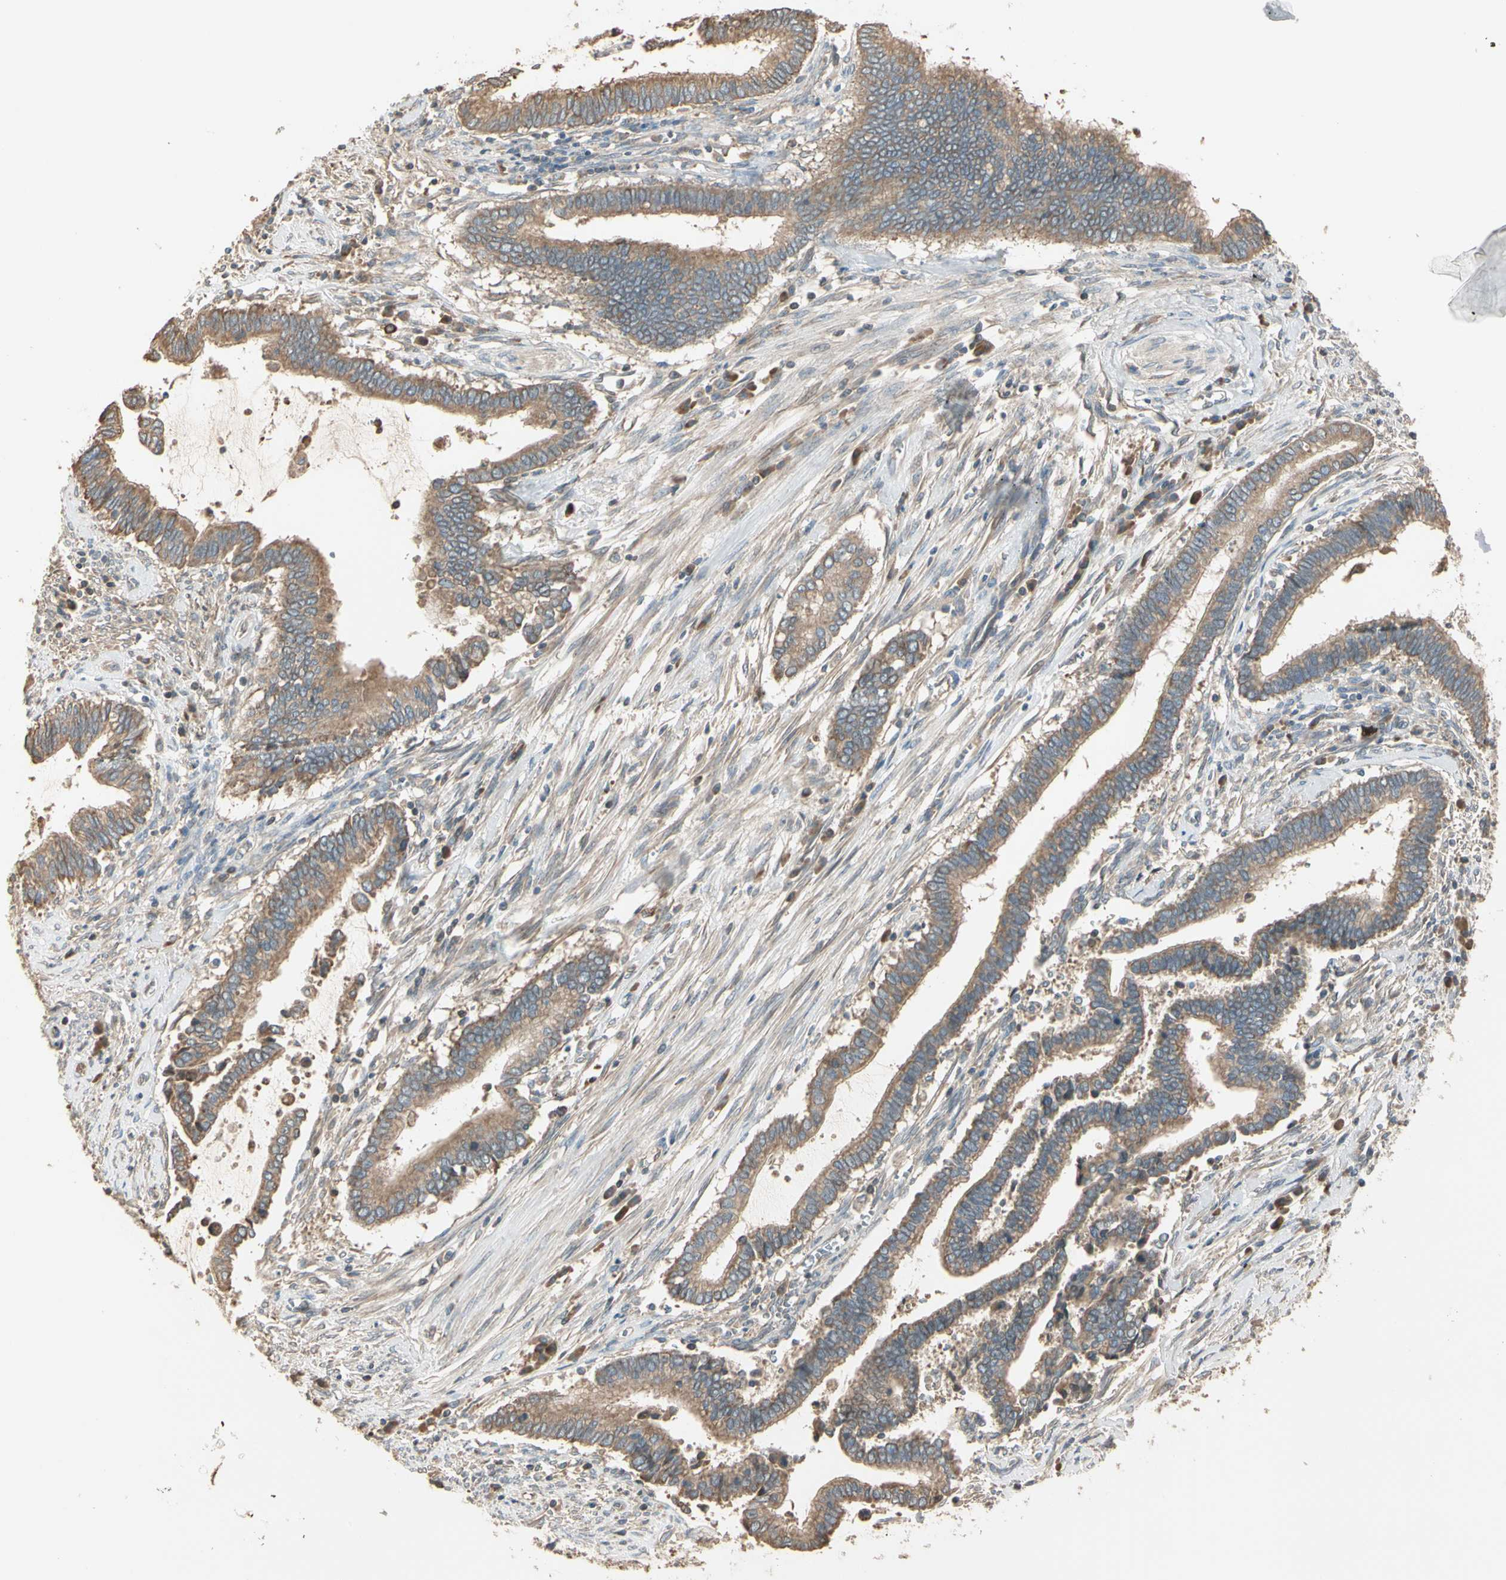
{"staining": {"intensity": "moderate", "quantity": ">75%", "location": "cytoplasmic/membranous"}, "tissue": "cervical cancer", "cell_type": "Tumor cells", "image_type": "cancer", "snomed": [{"axis": "morphology", "description": "Adenocarcinoma, NOS"}, {"axis": "topography", "description": "Cervix"}], "caption": "This photomicrograph shows adenocarcinoma (cervical) stained with IHC to label a protein in brown. The cytoplasmic/membranous of tumor cells show moderate positivity for the protein. Nuclei are counter-stained blue.", "gene": "TNFRSF21", "patient": {"sex": "female", "age": 44}}